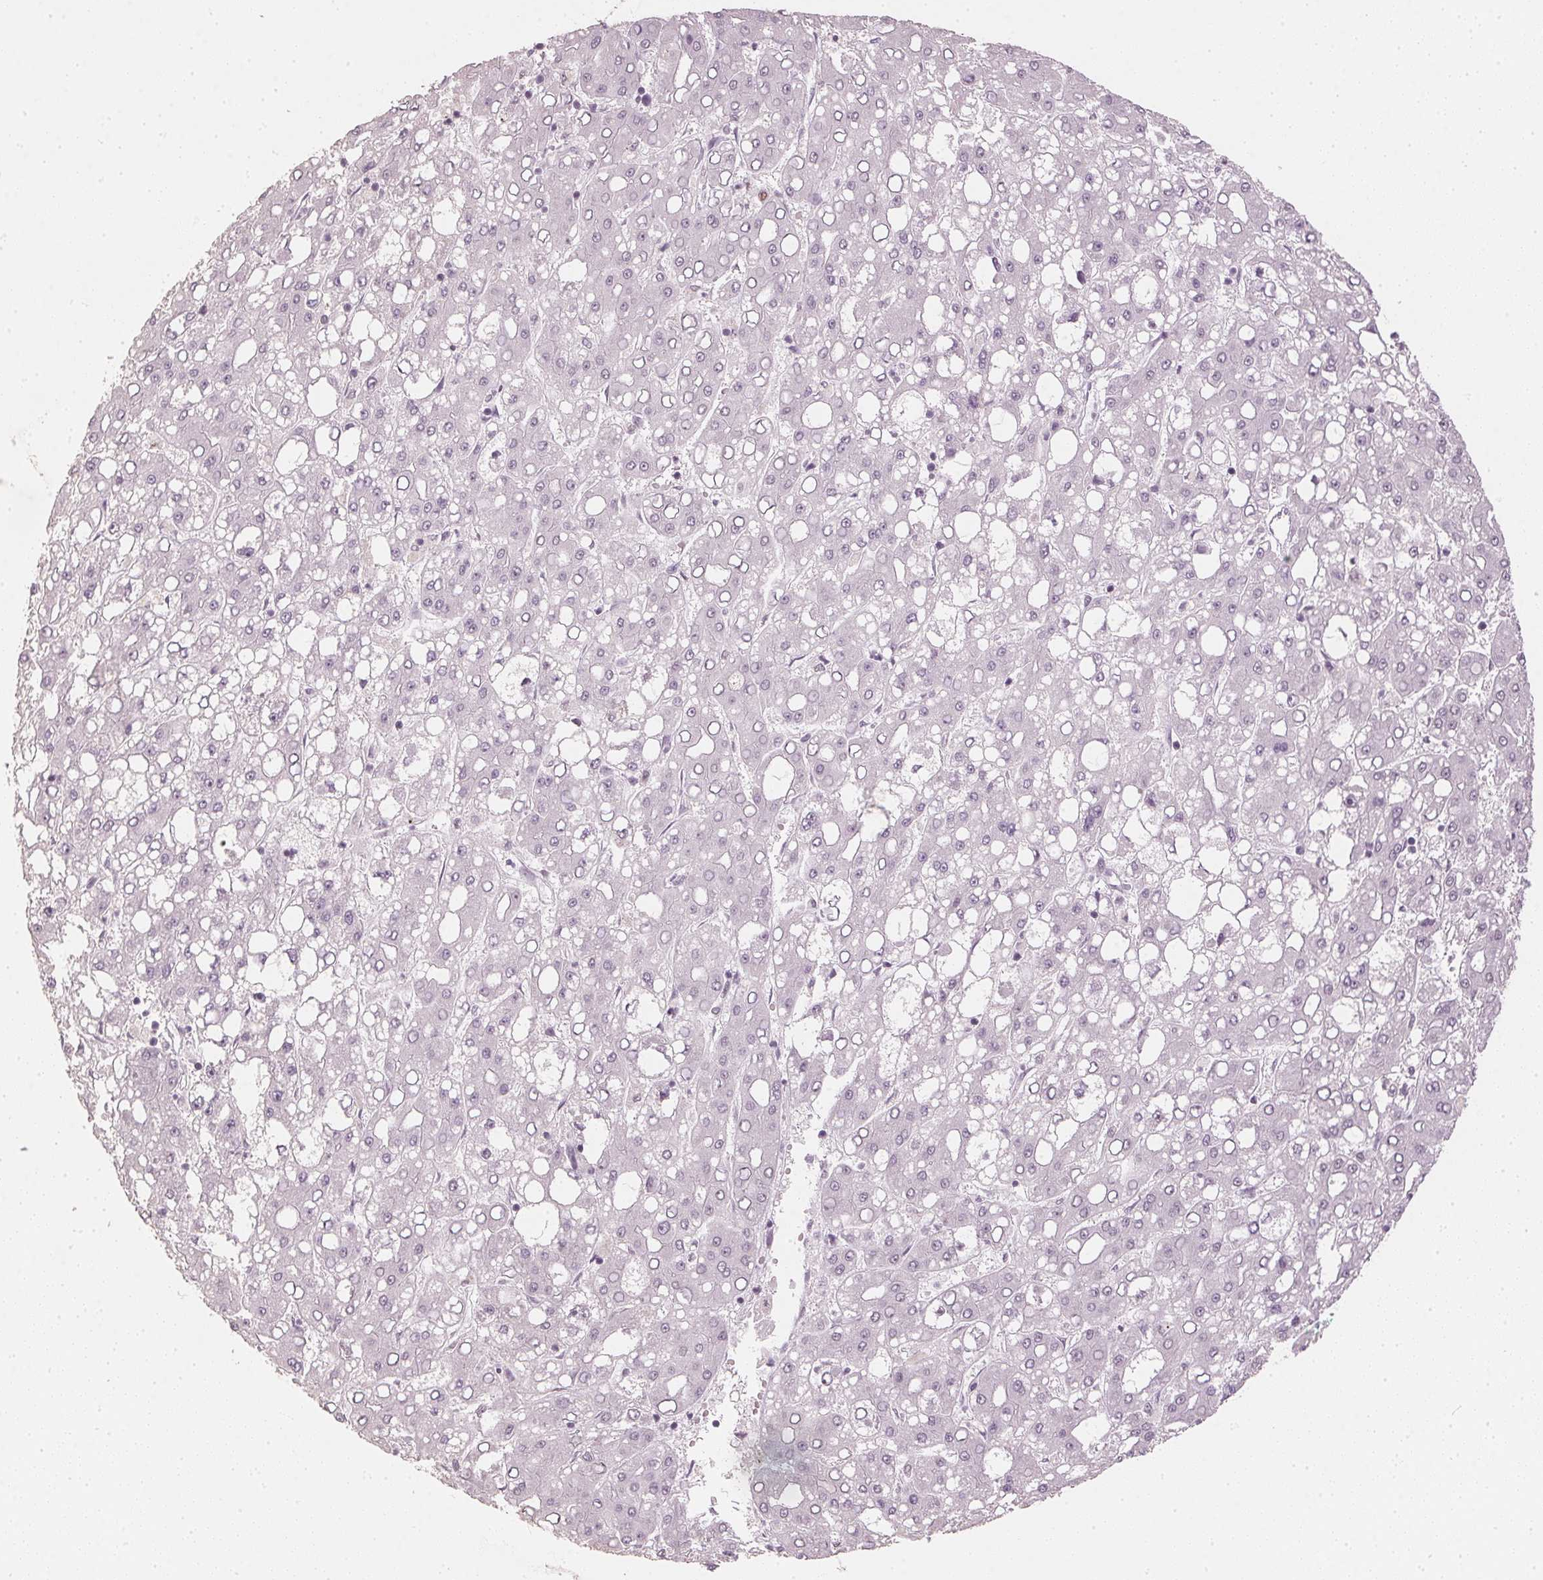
{"staining": {"intensity": "negative", "quantity": "none", "location": "none"}, "tissue": "liver cancer", "cell_type": "Tumor cells", "image_type": "cancer", "snomed": [{"axis": "morphology", "description": "Carcinoma, Hepatocellular, NOS"}, {"axis": "topography", "description": "Liver"}], "caption": "Tumor cells show no significant protein positivity in liver hepatocellular carcinoma.", "gene": "SLC39A3", "patient": {"sex": "male", "age": 65}}